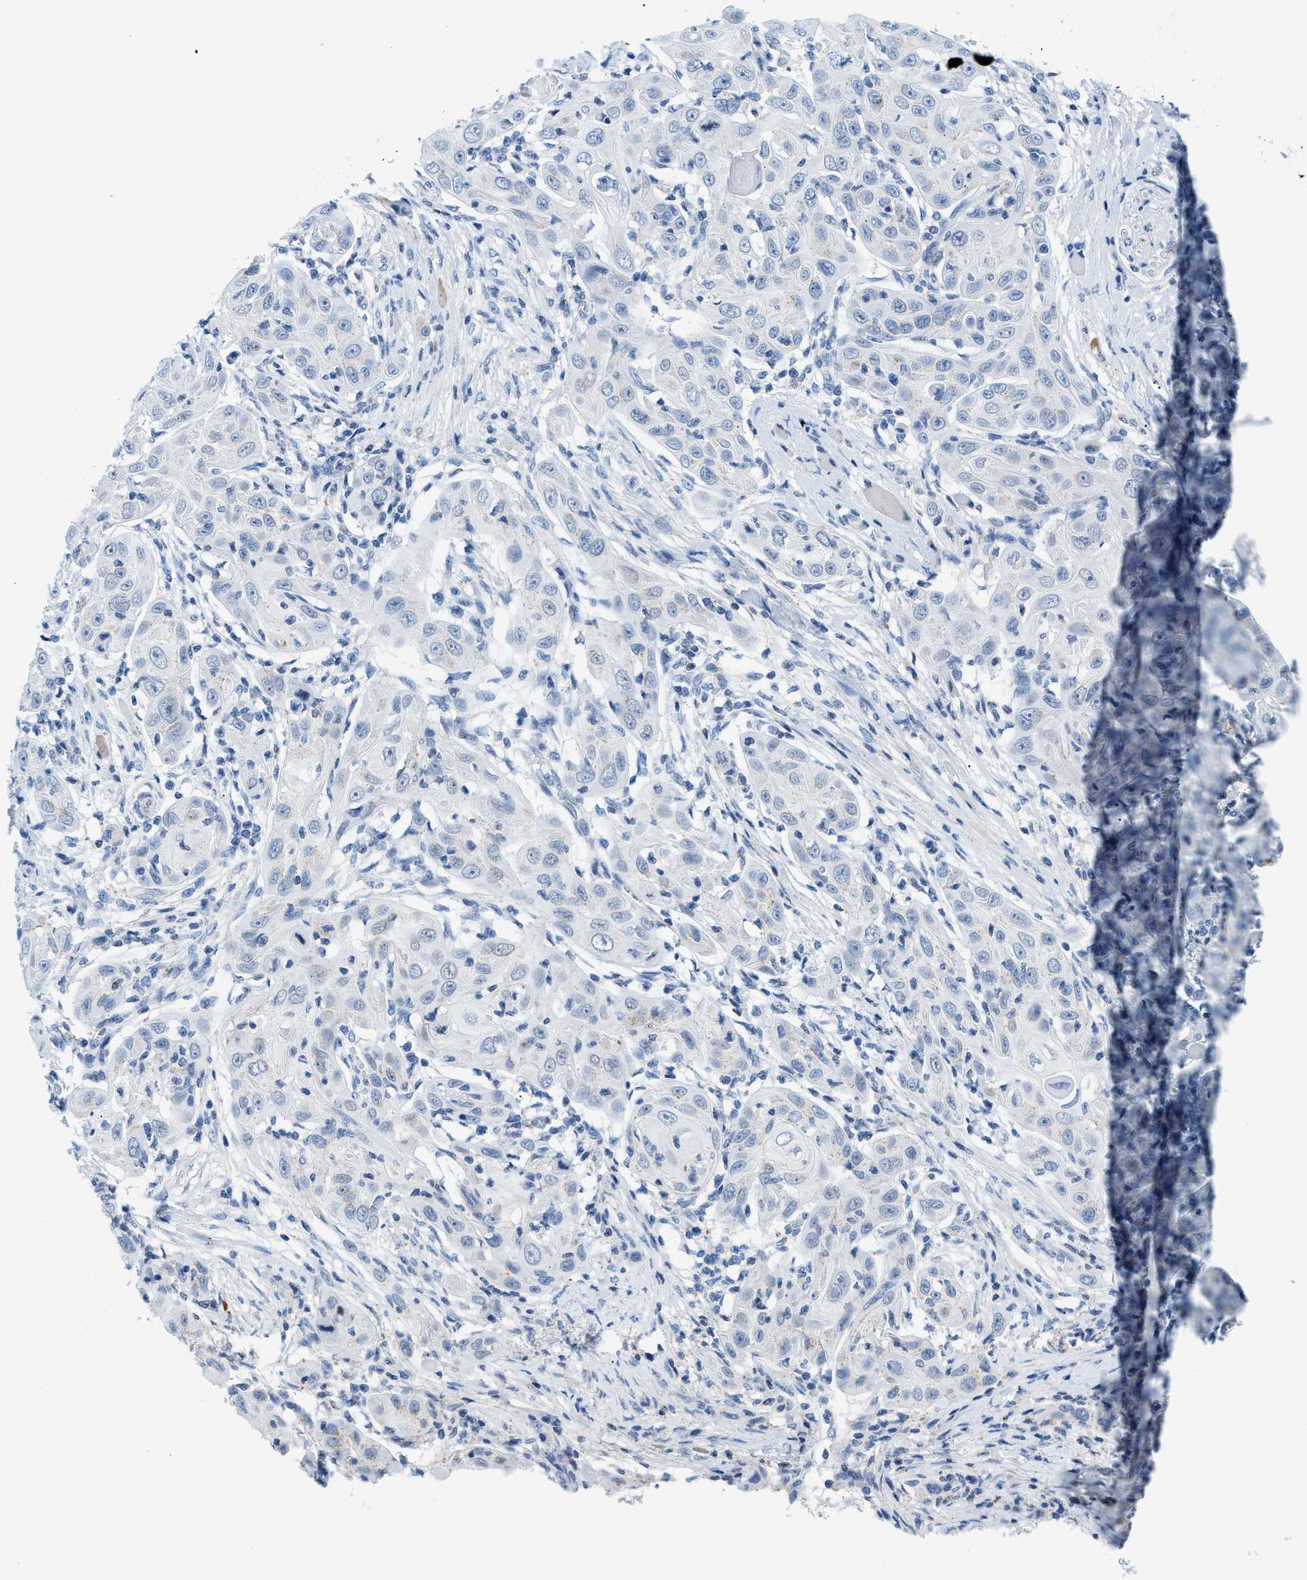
{"staining": {"intensity": "negative", "quantity": "none", "location": "none"}, "tissue": "skin cancer", "cell_type": "Tumor cells", "image_type": "cancer", "snomed": [{"axis": "morphology", "description": "Squamous cell carcinoma, NOS"}, {"axis": "topography", "description": "Skin"}], "caption": "High magnification brightfield microscopy of skin cancer (squamous cell carcinoma) stained with DAB (3,3'-diaminobenzidine) (brown) and counterstained with hematoxylin (blue): tumor cells show no significant positivity. Nuclei are stained in blue.", "gene": "FDCSP", "patient": {"sex": "female", "age": 88}}